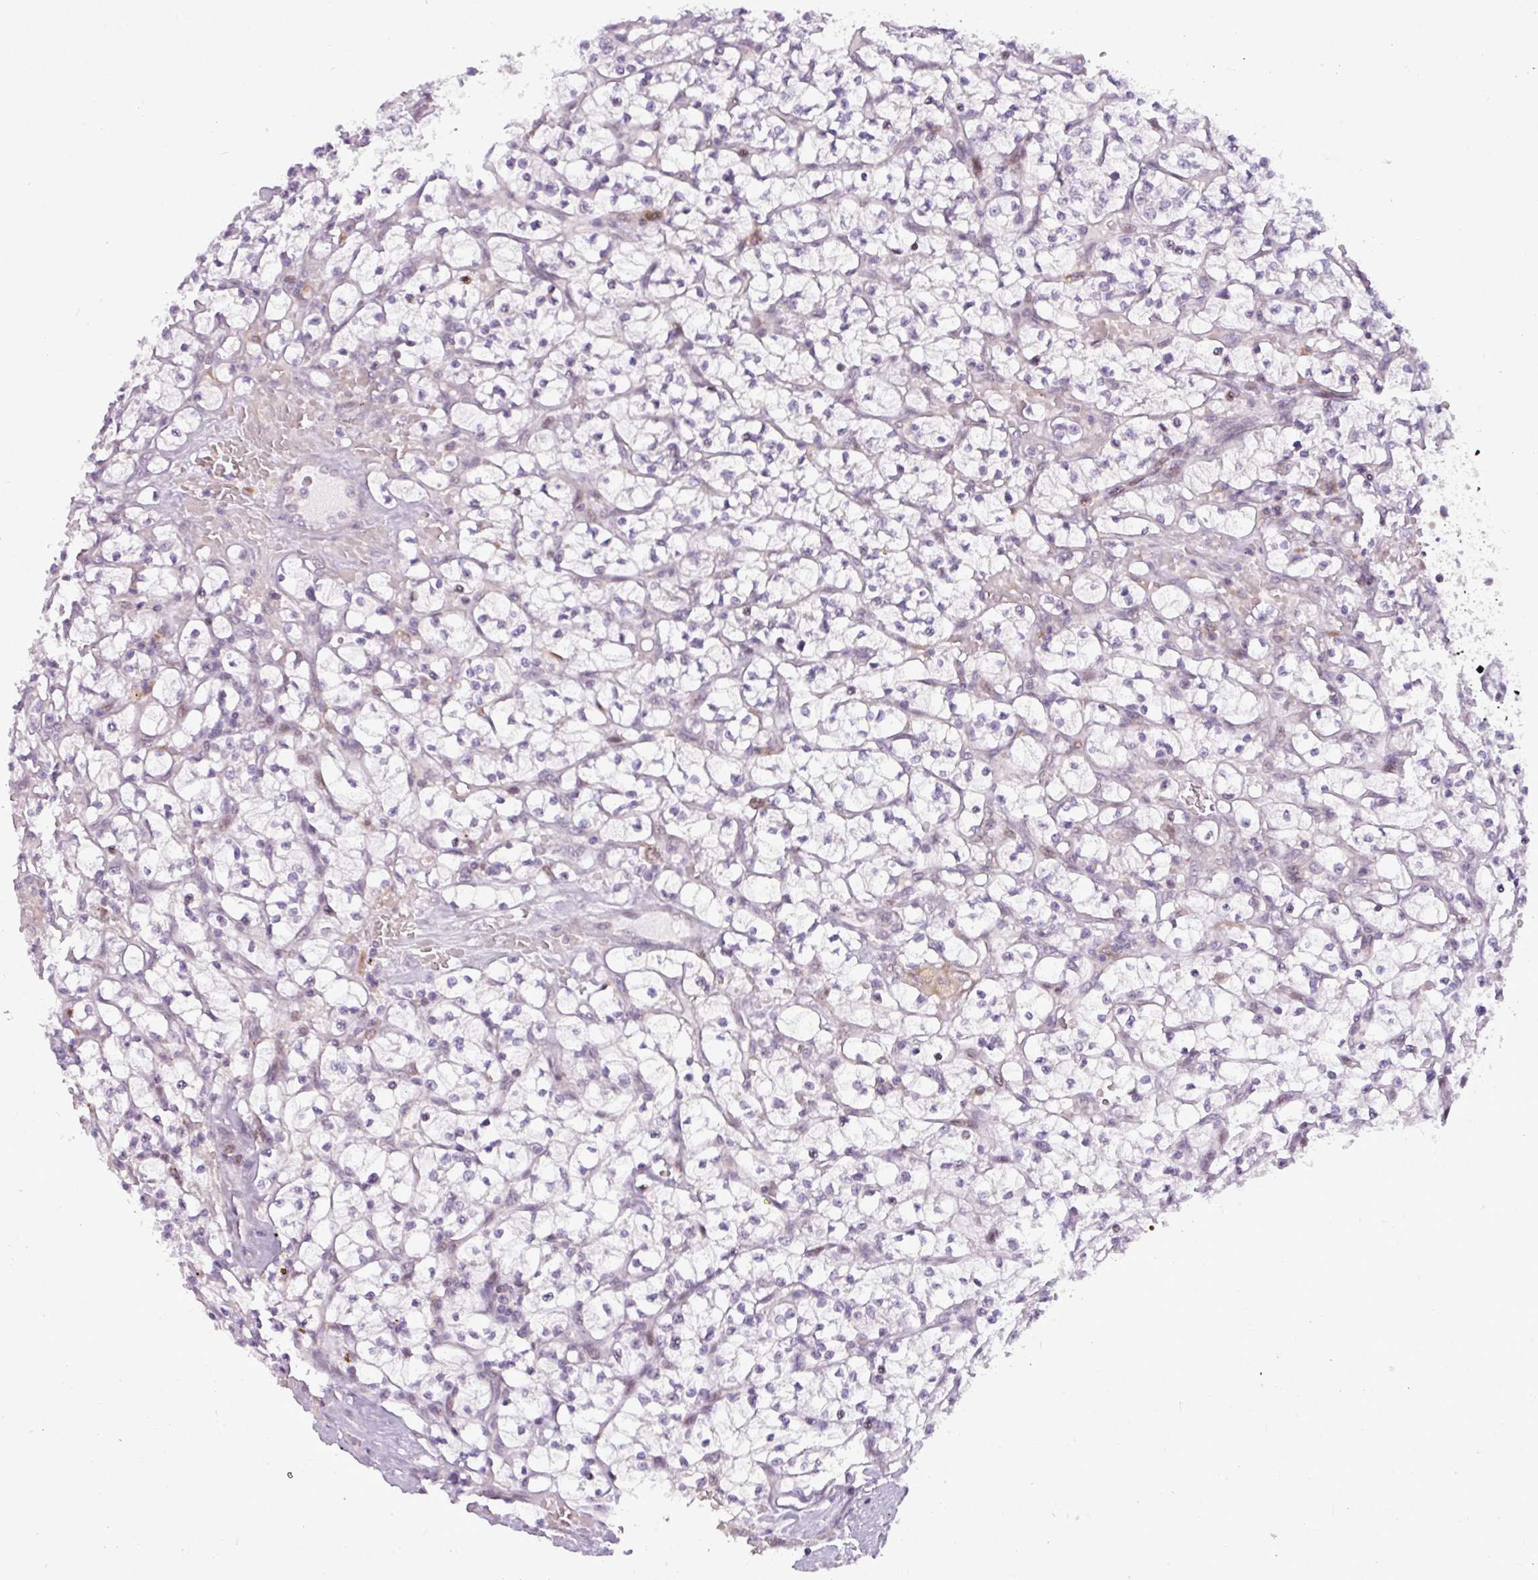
{"staining": {"intensity": "negative", "quantity": "none", "location": "none"}, "tissue": "renal cancer", "cell_type": "Tumor cells", "image_type": "cancer", "snomed": [{"axis": "morphology", "description": "Adenocarcinoma, NOS"}, {"axis": "topography", "description": "Kidney"}], "caption": "Renal adenocarcinoma was stained to show a protein in brown. There is no significant positivity in tumor cells. (Stains: DAB immunohistochemistry with hematoxylin counter stain, Microscopy: brightfield microscopy at high magnification).", "gene": "SLC66A2", "patient": {"sex": "female", "age": 64}}